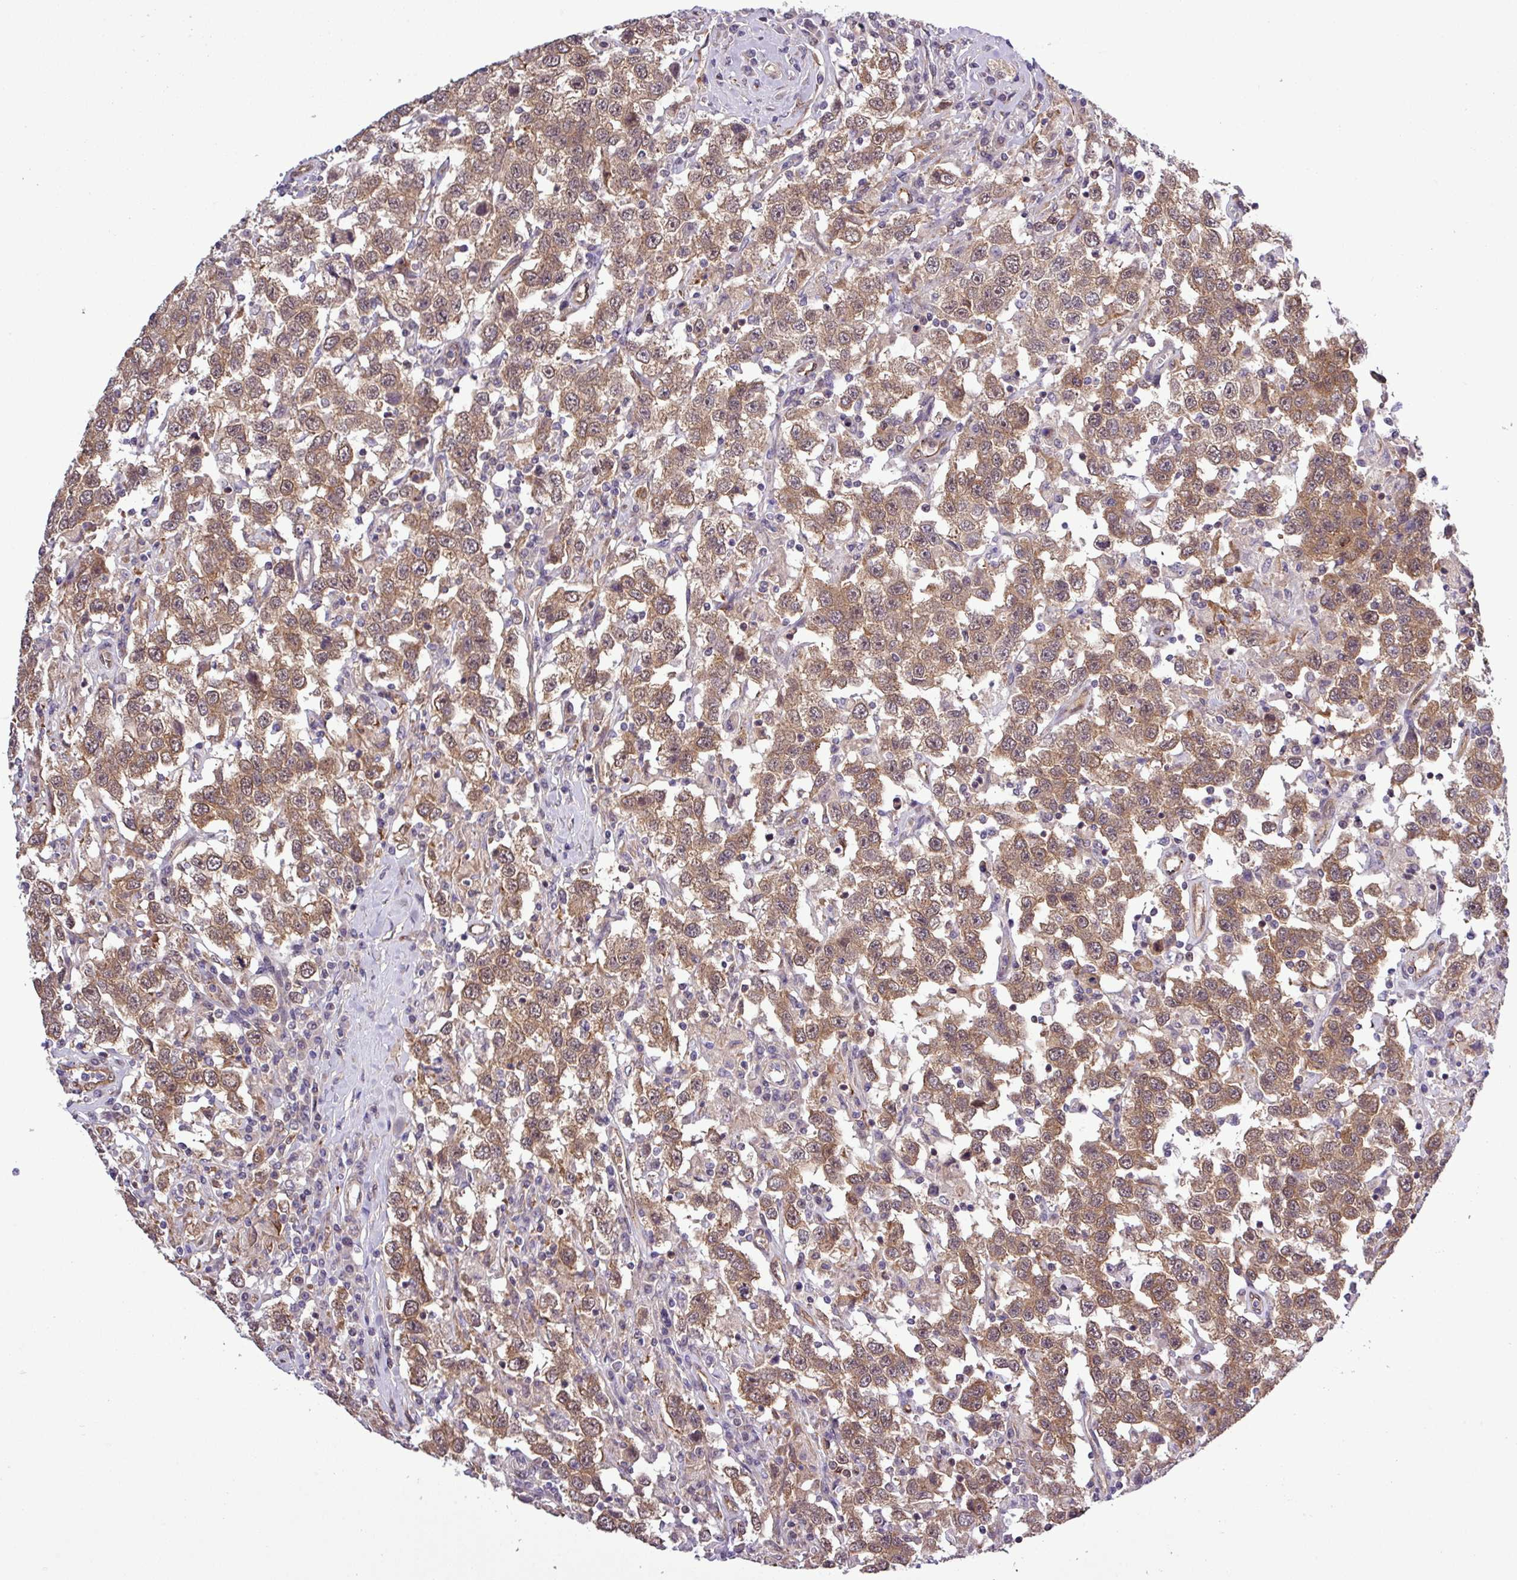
{"staining": {"intensity": "moderate", "quantity": ">75%", "location": "cytoplasmic/membranous,nuclear"}, "tissue": "testis cancer", "cell_type": "Tumor cells", "image_type": "cancer", "snomed": [{"axis": "morphology", "description": "Seminoma, NOS"}, {"axis": "topography", "description": "Testis"}], "caption": "Protein analysis of seminoma (testis) tissue reveals moderate cytoplasmic/membranous and nuclear positivity in approximately >75% of tumor cells.", "gene": "CARHSP1", "patient": {"sex": "male", "age": 41}}